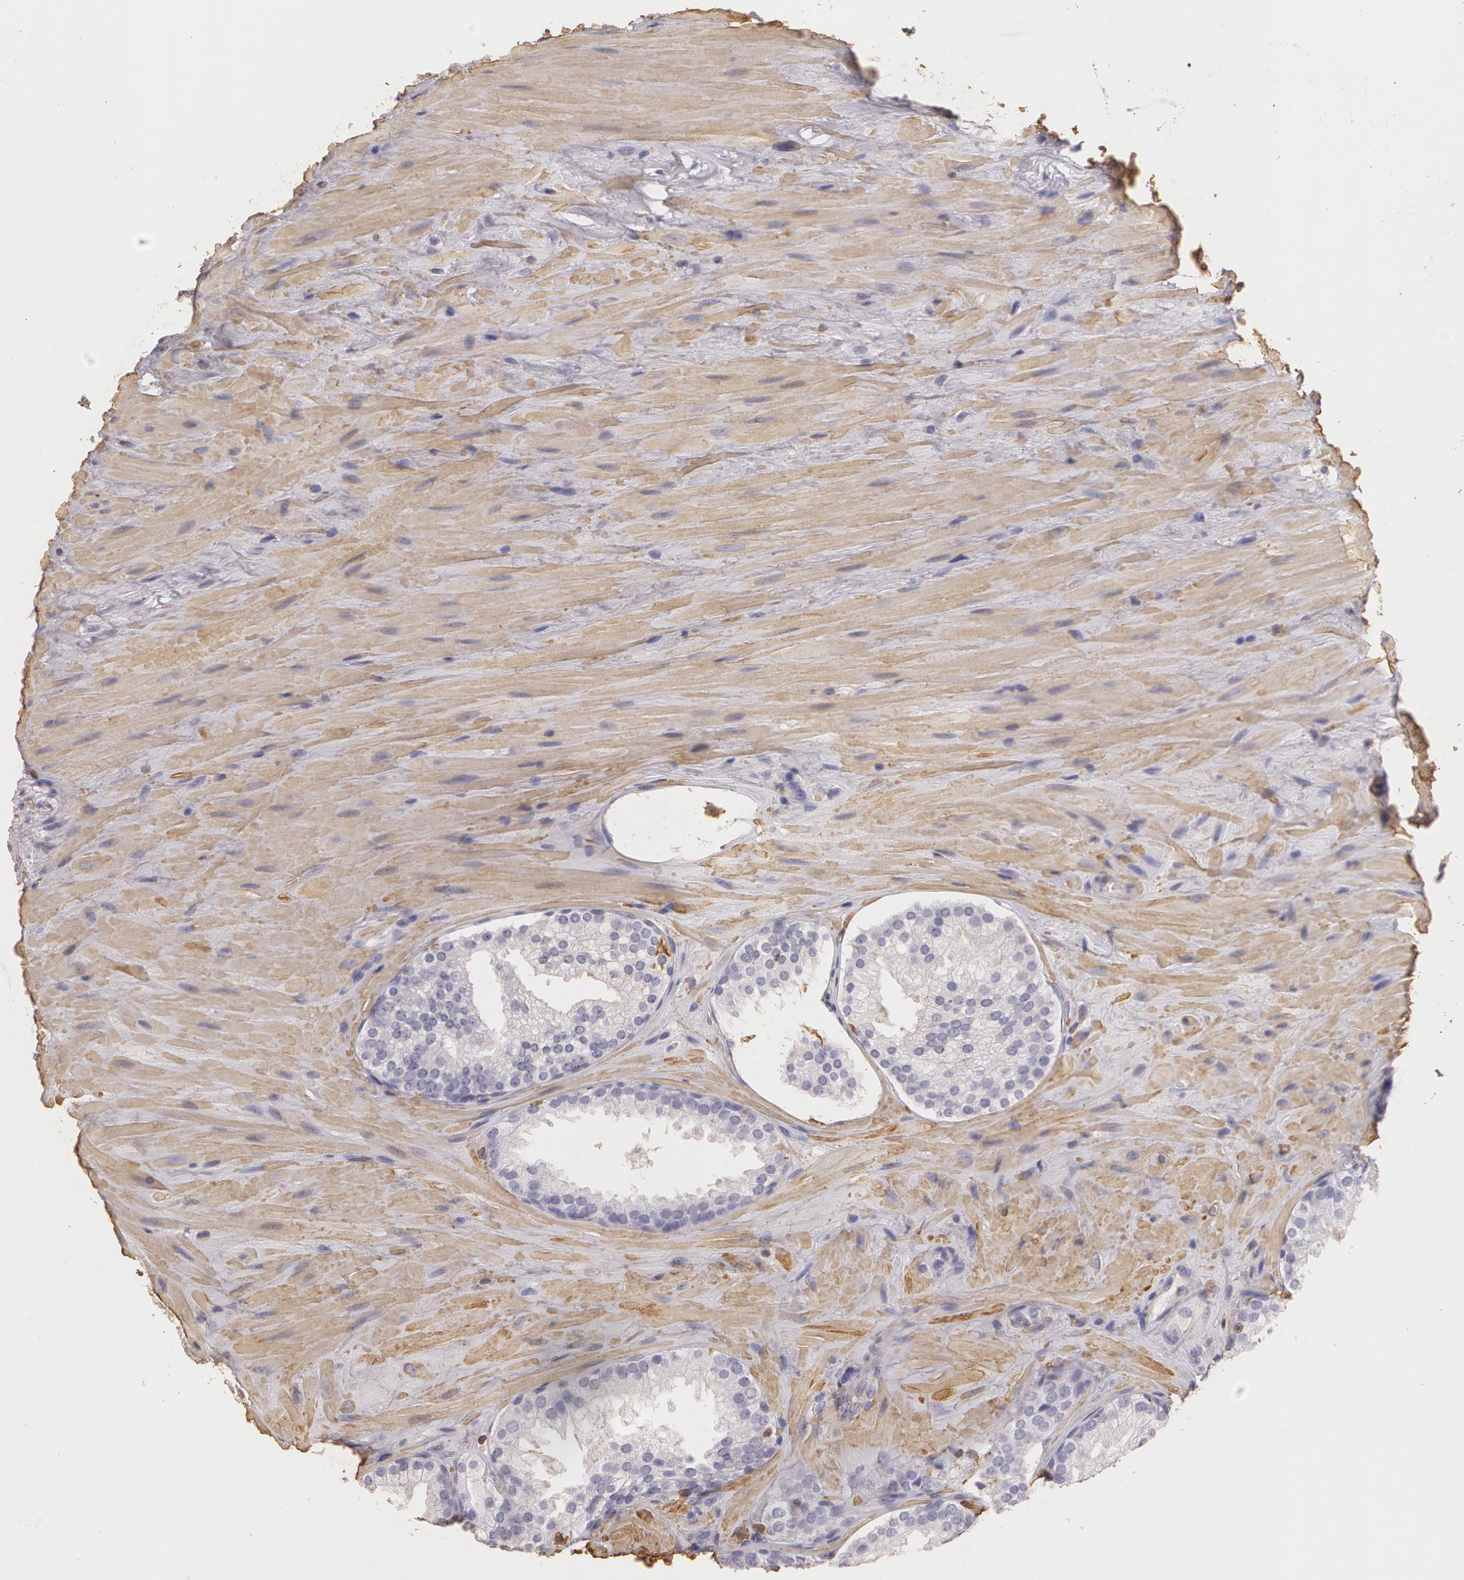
{"staining": {"intensity": "negative", "quantity": "none", "location": "none"}, "tissue": "prostate cancer", "cell_type": "Tumor cells", "image_type": "cancer", "snomed": [{"axis": "morphology", "description": "Adenocarcinoma, High grade"}, {"axis": "topography", "description": "Prostate"}], "caption": "Prostate cancer (adenocarcinoma (high-grade)) stained for a protein using immunohistochemistry displays no positivity tumor cells.", "gene": "TGFBR1", "patient": {"sex": "male", "age": 70}}